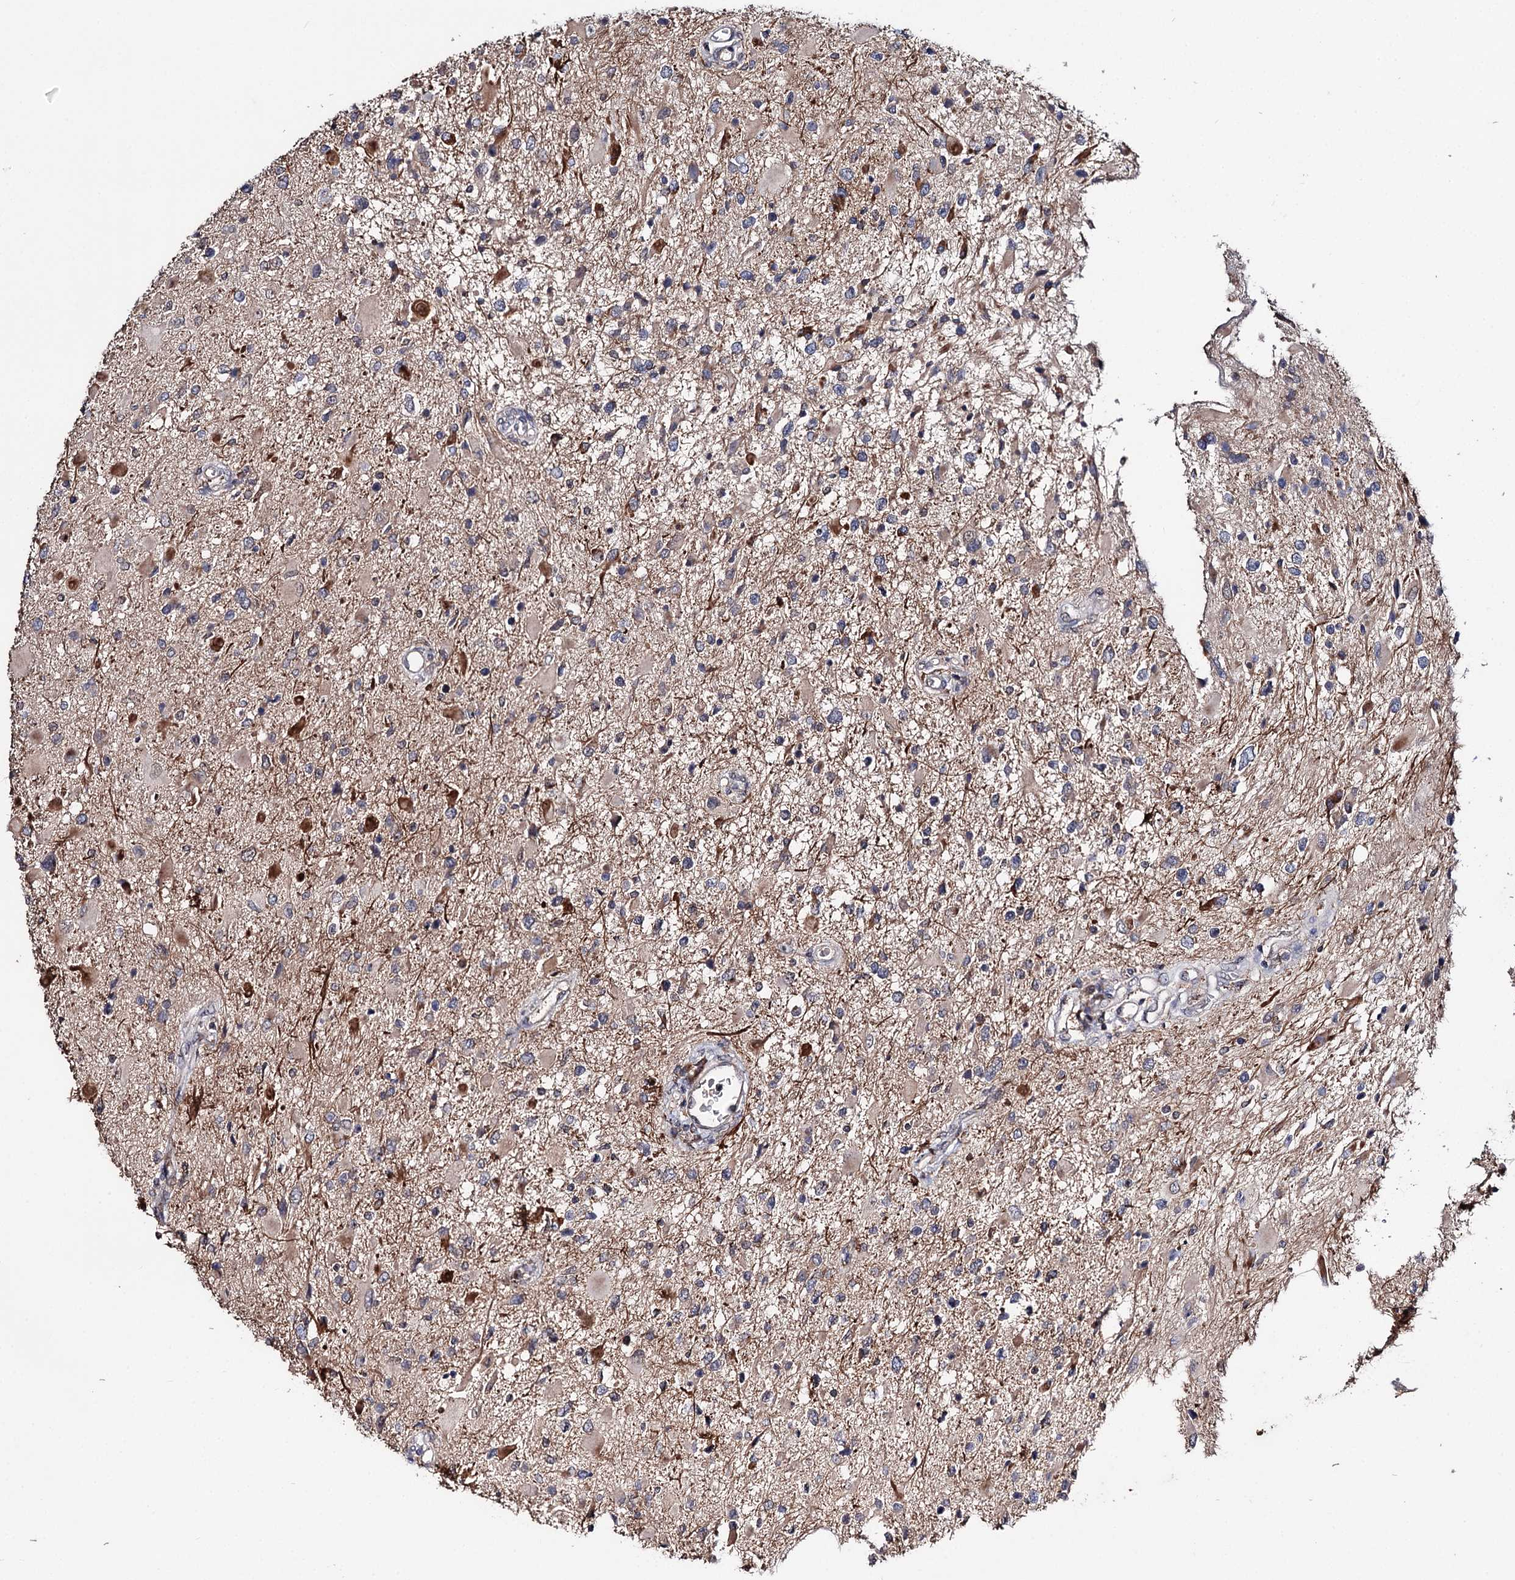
{"staining": {"intensity": "weak", "quantity": "<25%", "location": "cytoplasmic/membranous"}, "tissue": "glioma", "cell_type": "Tumor cells", "image_type": "cancer", "snomed": [{"axis": "morphology", "description": "Glioma, malignant, High grade"}, {"axis": "topography", "description": "Brain"}], "caption": "A micrograph of human malignant high-grade glioma is negative for staining in tumor cells.", "gene": "CLPB", "patient": {"sex": "male", "age": 53}}